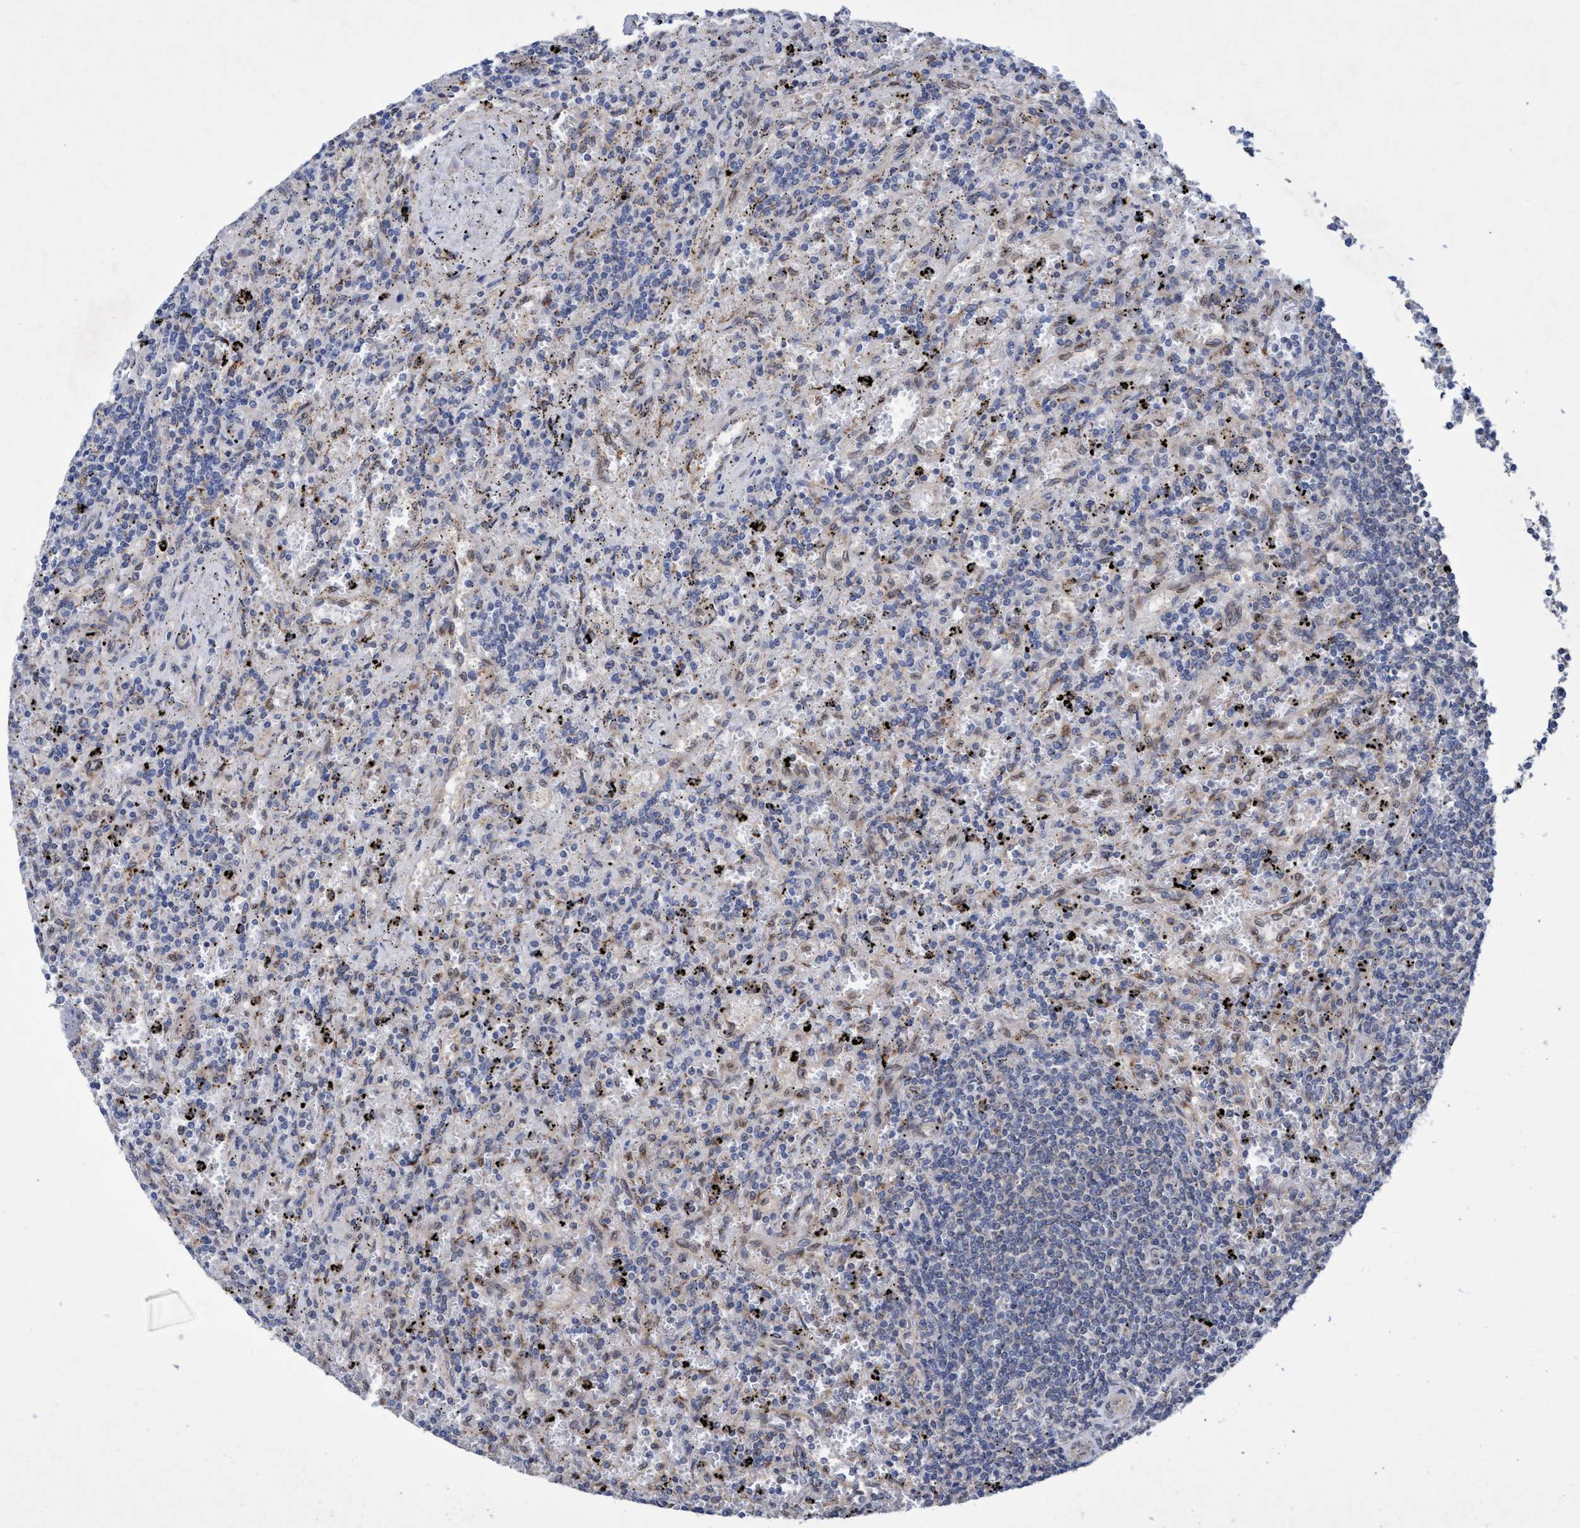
{"staining": {"intensity": "negative", "quantity": "none", "location": "none"}, "tissue": "lymphoma", "cell_type": "Tumor cells", "image_type": "cancer", "snomed": [{"axis": "morphology", "description": "Malignant lymphoma, non-Hodgkin's type, Low grade"}, {"axis": "topography", "description": "Spleen"}], "caption": "IHC histopathology image of neoplastic tissue: human malignant lymphoma, non-Hodgkin's type (low-grade) stained with DAB displays no significant protein staining in tumor cells.", "gene": "BICD2", "patient": {"sex": "male", "age": 76}}